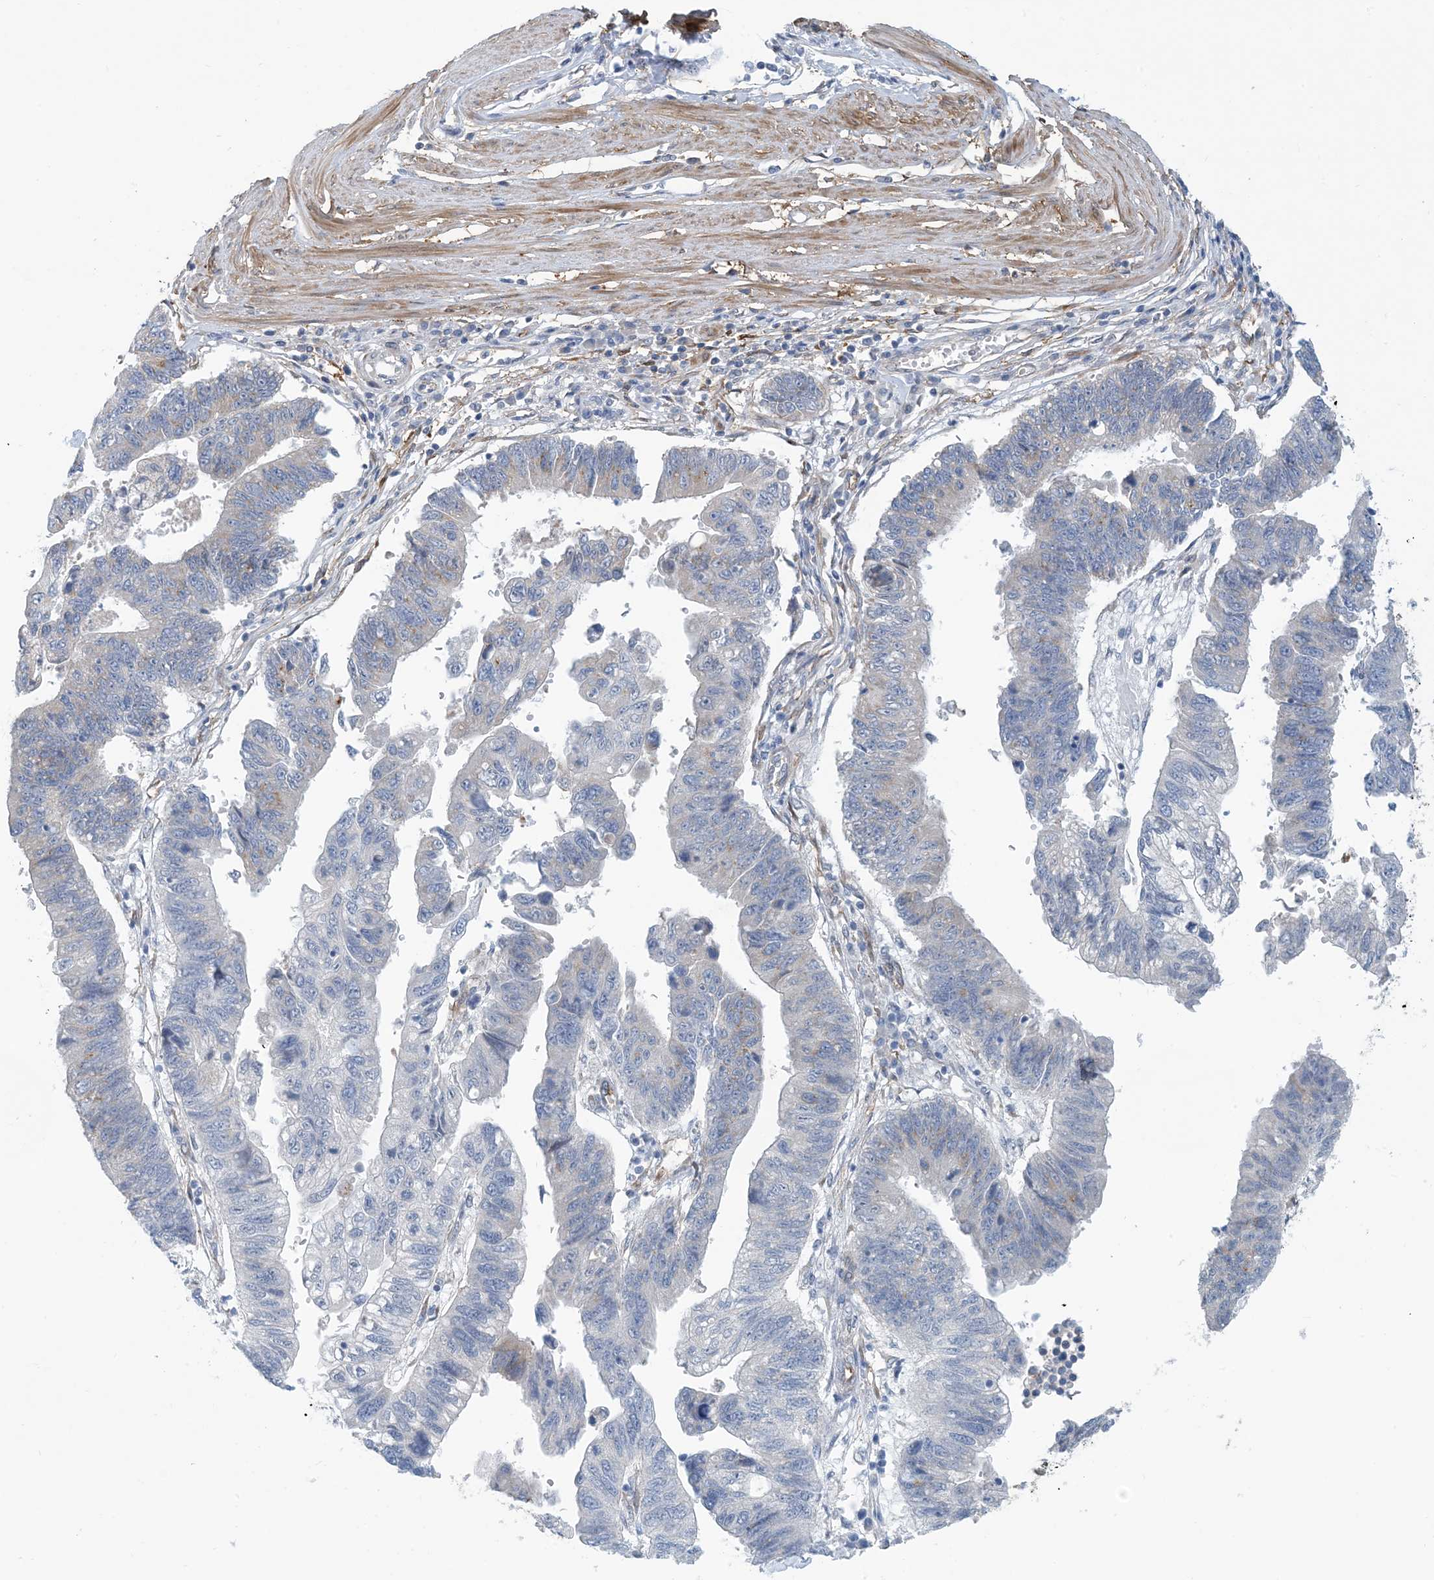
{"staining": {"intensity": "negative", "quantity": "none", "location": "none"}, "tissue": "stomach cancer", "cell_type": "Tumor cells", "image_type": "cancer", "snomed": [{"axis": "morphology", "description": "Adenocarcinoma, NOS"}, {"axis": "topography", "description": "Stomach"}], "caption": "The photomicrograph shows no staining of tumor cells in stomach cancer.", "gene": "EIF2A", "patient": {"sex": "male", "age": 59}}